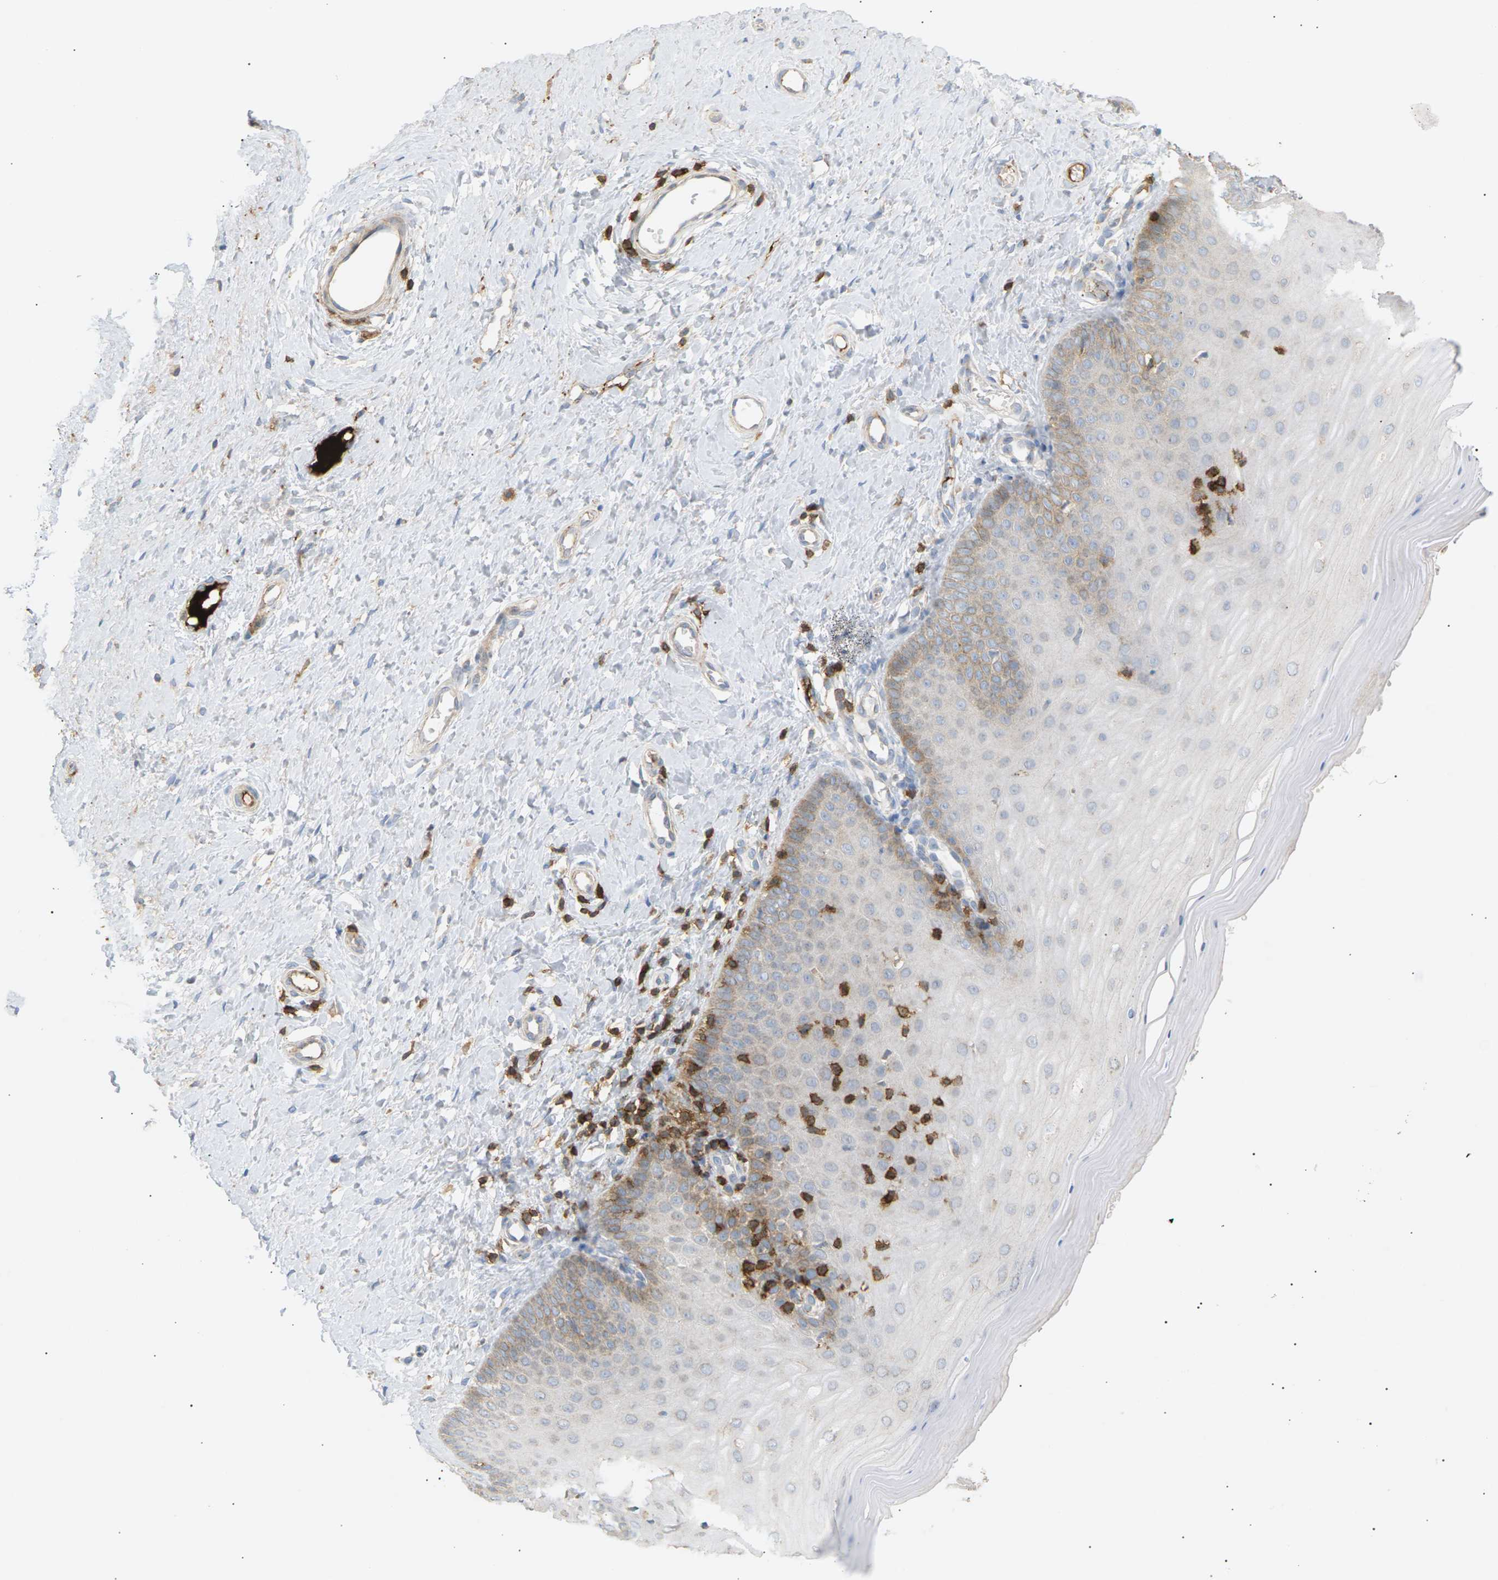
{"staining": {"intensity": "weak", "quantity": "<25%", "location": "cytoplasmic/membranous"}, "tissue": "cervix", "cell_type": "Squamous epithelial cells", "image_type": "normal", "snomed": [{"axis": "morphology", "description": "Normal tissue, NOS"}, {"axis": "topography", "description": "Cervix"}], "caption": "Immunohistochemistry micrograph of benign human cervix stained for a protein (brown), which exhibits no staining in squamous epithelial cells. The staining was performed using DAB to visualize the protein expression in brown, while the nuclei were stained in blue with hematoxylin (Magnification: 20x).", "gene": "LIME1", "patient": {"sex": "female", "age": 55}}